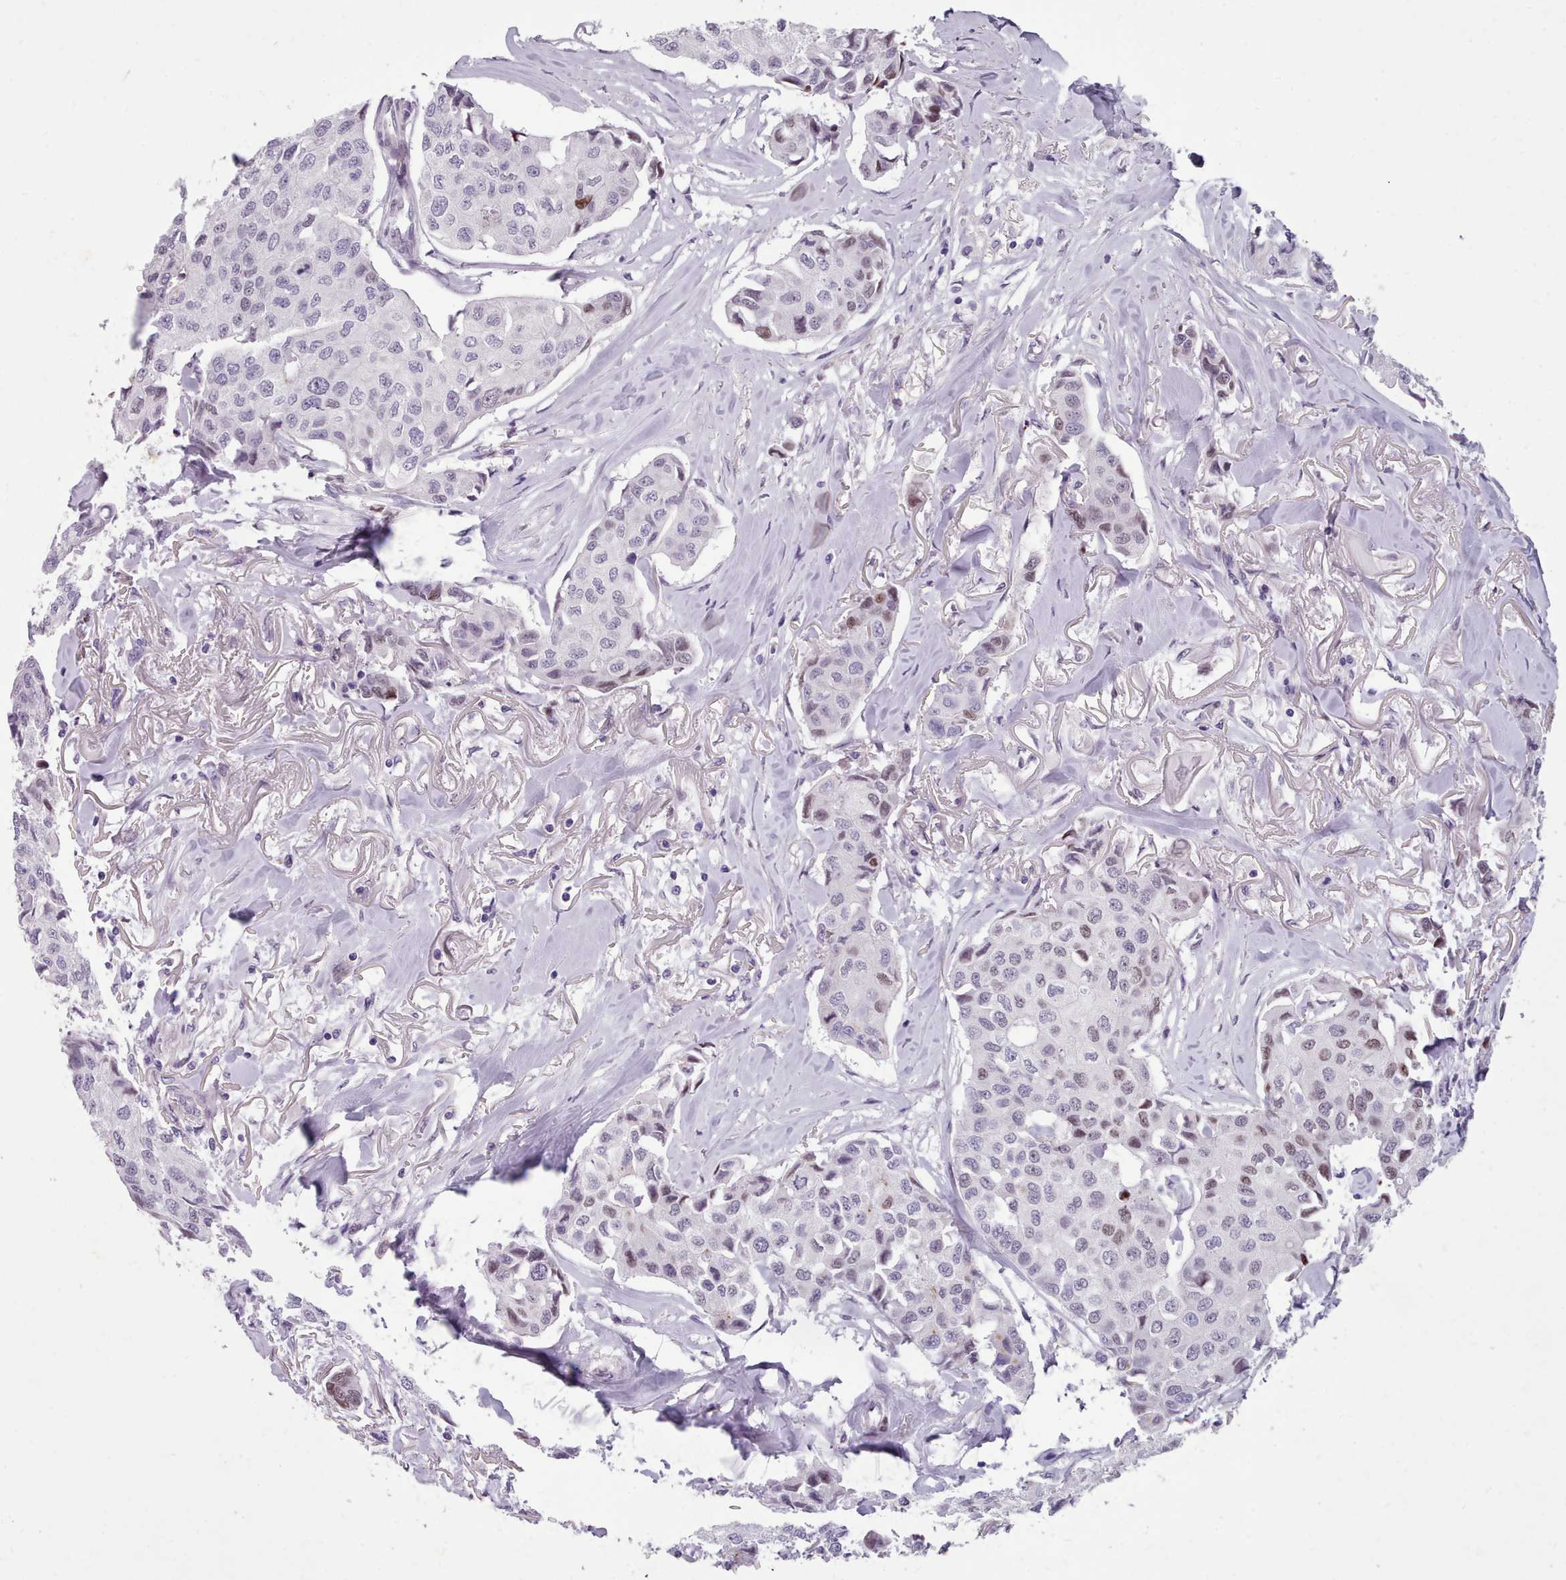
{"staining": {"intensity": "weak", "quantity": "<25%", "location": "nuclear"}, "tissue": "breast cancer", "cell_type": "Tumor cells", "image_type": "cancer", "snomed": [{"axis": "morphology", "description": "Duct carcinoma"}, {"axis": "topography", "description": "Breast"}], "caption": "An immunohistochemistry histopathology image of breast cancer is shown. There is no staining in tumor cells of breast cancer. Brightfield microscopy of immunohistochemistry (IHC) stained with DAB (brown) and hematoxylin (blue), captured at high magnification.", "gene": "KCNT2", "patient": {"sex": "female", "age": 80}}